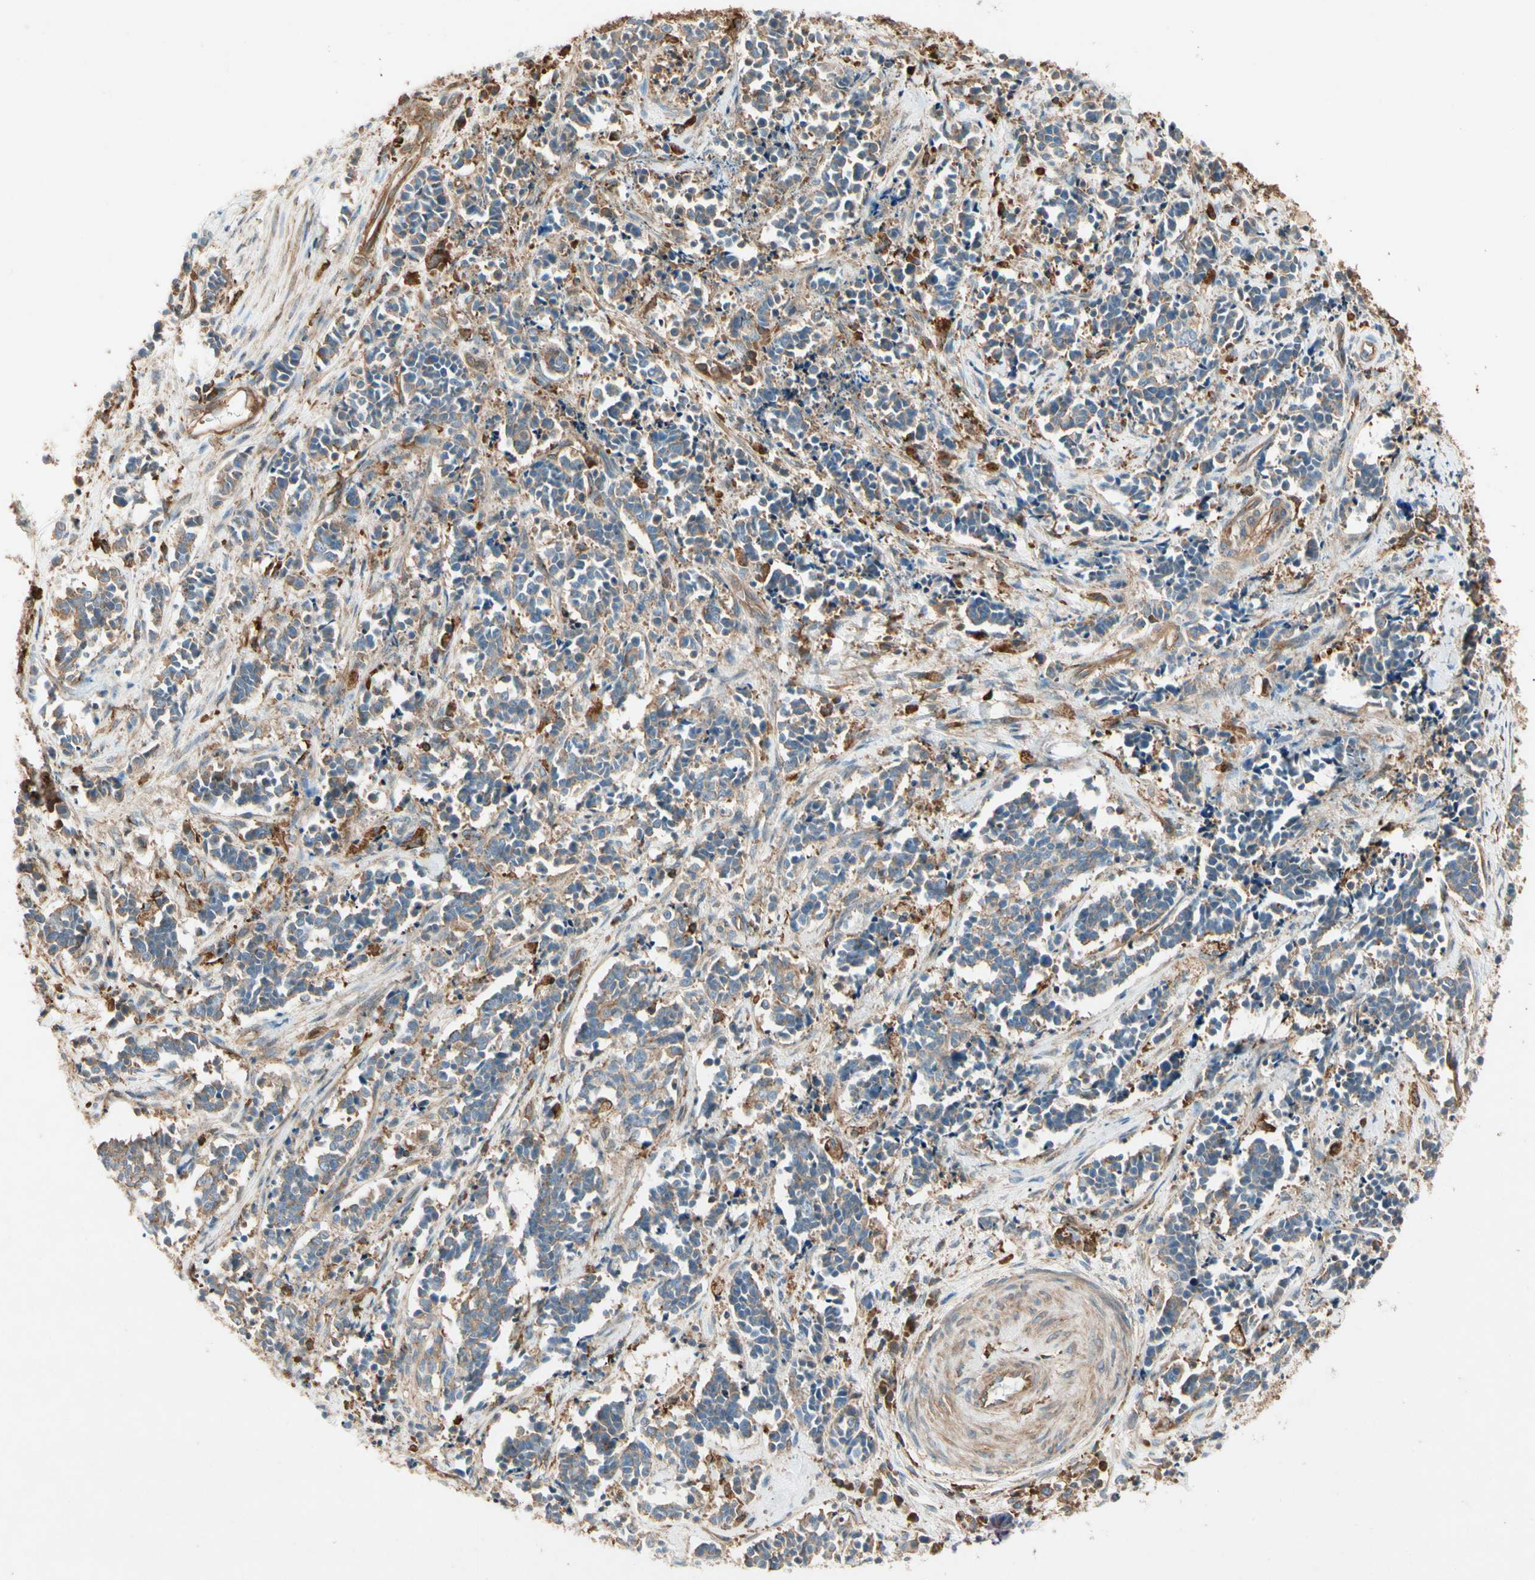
{"staining": {"intensity": "moderate", "quantity": ">75%", "location": "cytoplasmic/membranous"}, "tissue": "cervical cancer", "cell_type": "Tumor cells", "image_type": "cancer", "snomed": [{"axis": "morphology", "description": "Squamous cell carcinoma, NOS"}, {"axis": "topography", "description": "Cervix"}], "caption": "An image of cervical cancer stained for a protein demonstrates moderate cytoplasmic/membranous brown staining in tumor cells. (Stains: DAB (3,3'-diaminobenzidine) in brown, nuclei in blue, Microscopy: brightfield microscopy at high magnification).", "gene": "ARPC2", "patient": {"sex": "female", "age": 35}}